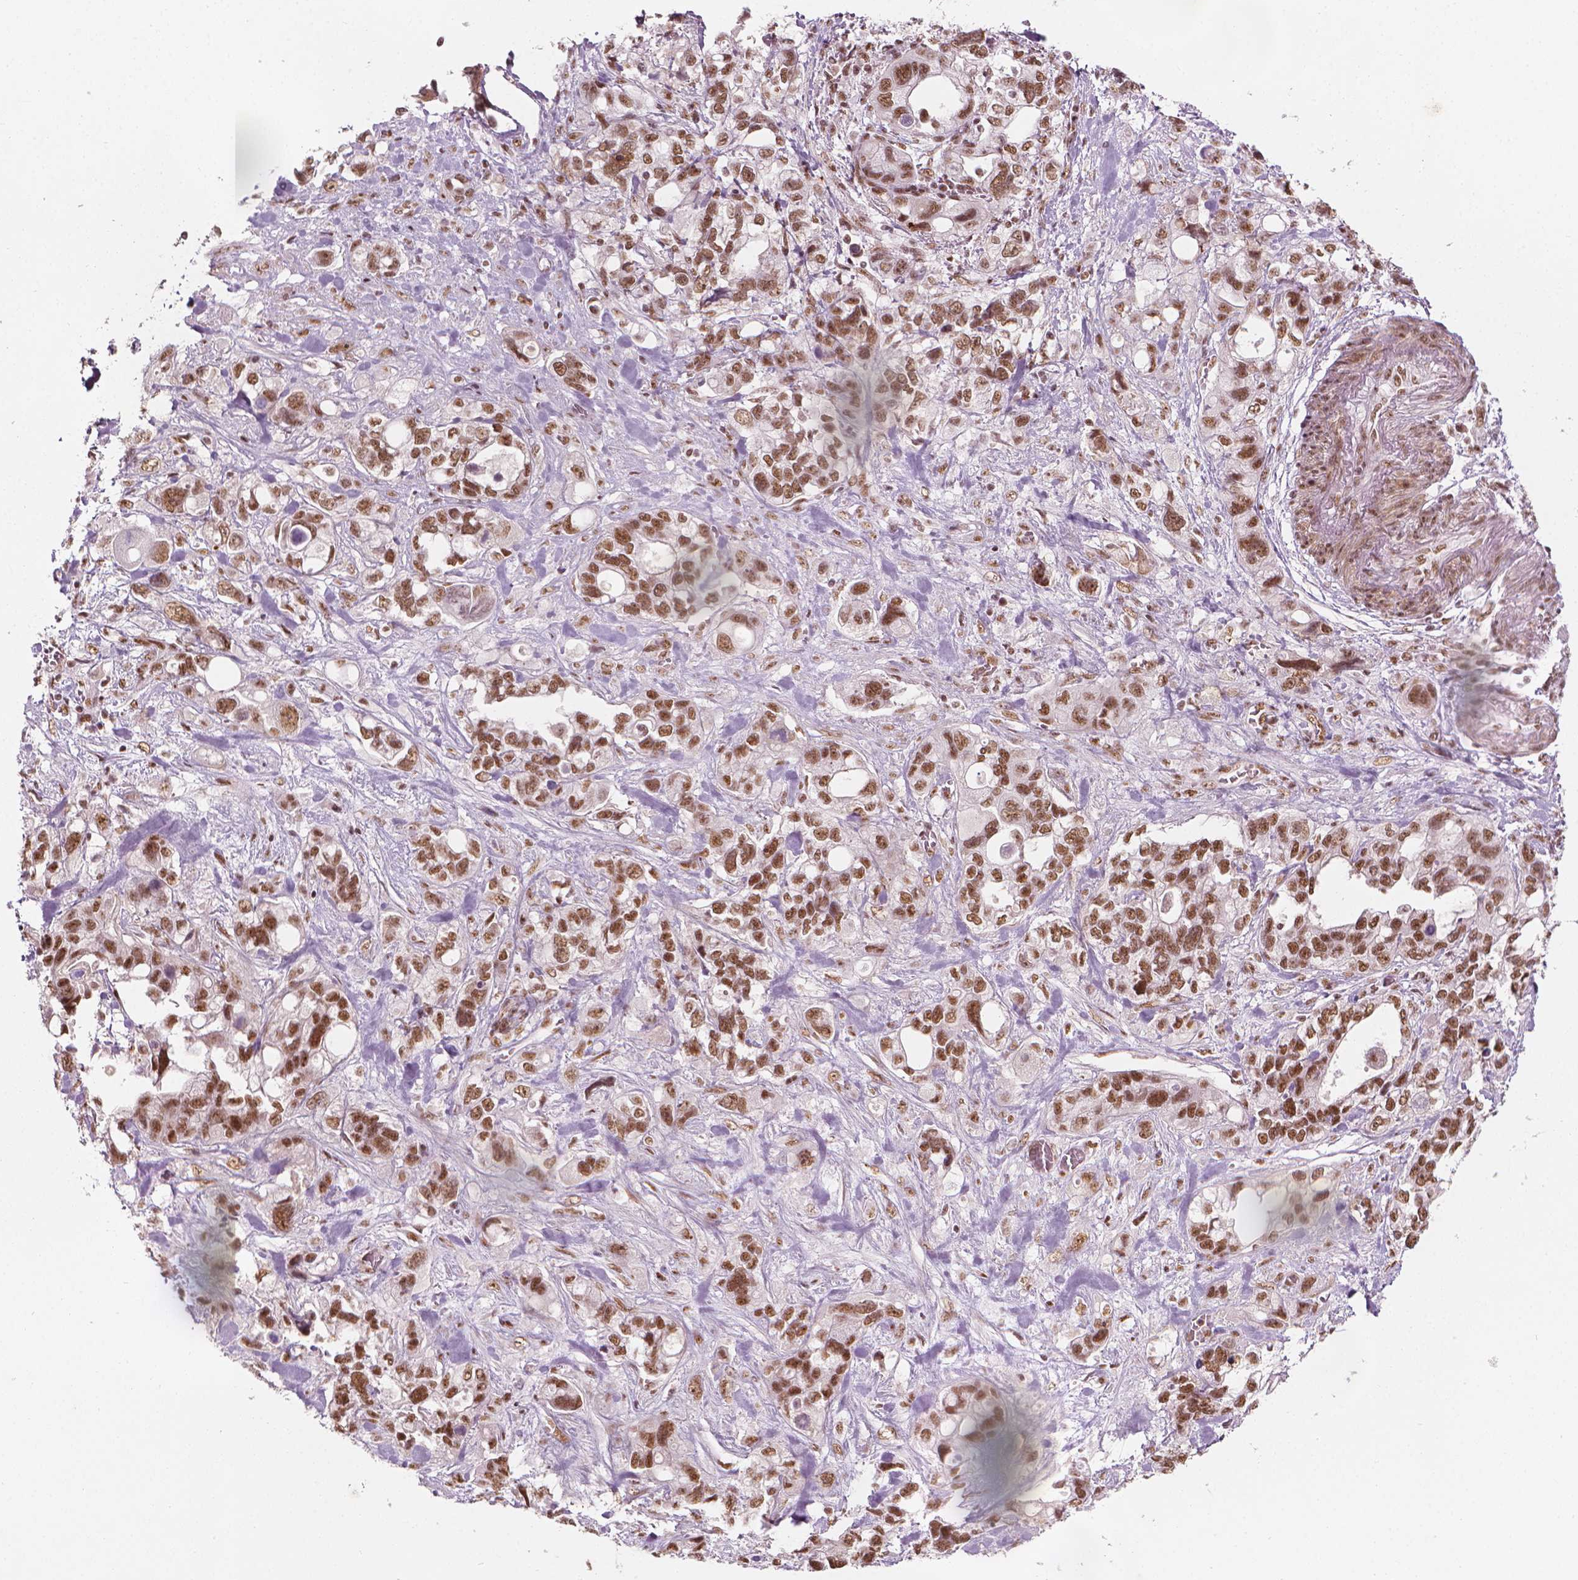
{"staining": {"intensity": "moderate", "quantity": ">75%", "location": "nuclear"}, "tissue": "stomach cancer", "cell_type": "Tumor cells", "image_type": "cancer", "snomed": [{"axis": "morphology", "description": "Adenocarcinoma, NOS"}, {"axis": "topography", "description": "Stomach, upper"}], "caption": "Stomach cancer was stained to show a protein in brown. There is medium levels of moderate nuclear staining in about >75% of tumor cells.", "gene": "ELF2", "patient": {"sex": "female", "age": 81}}